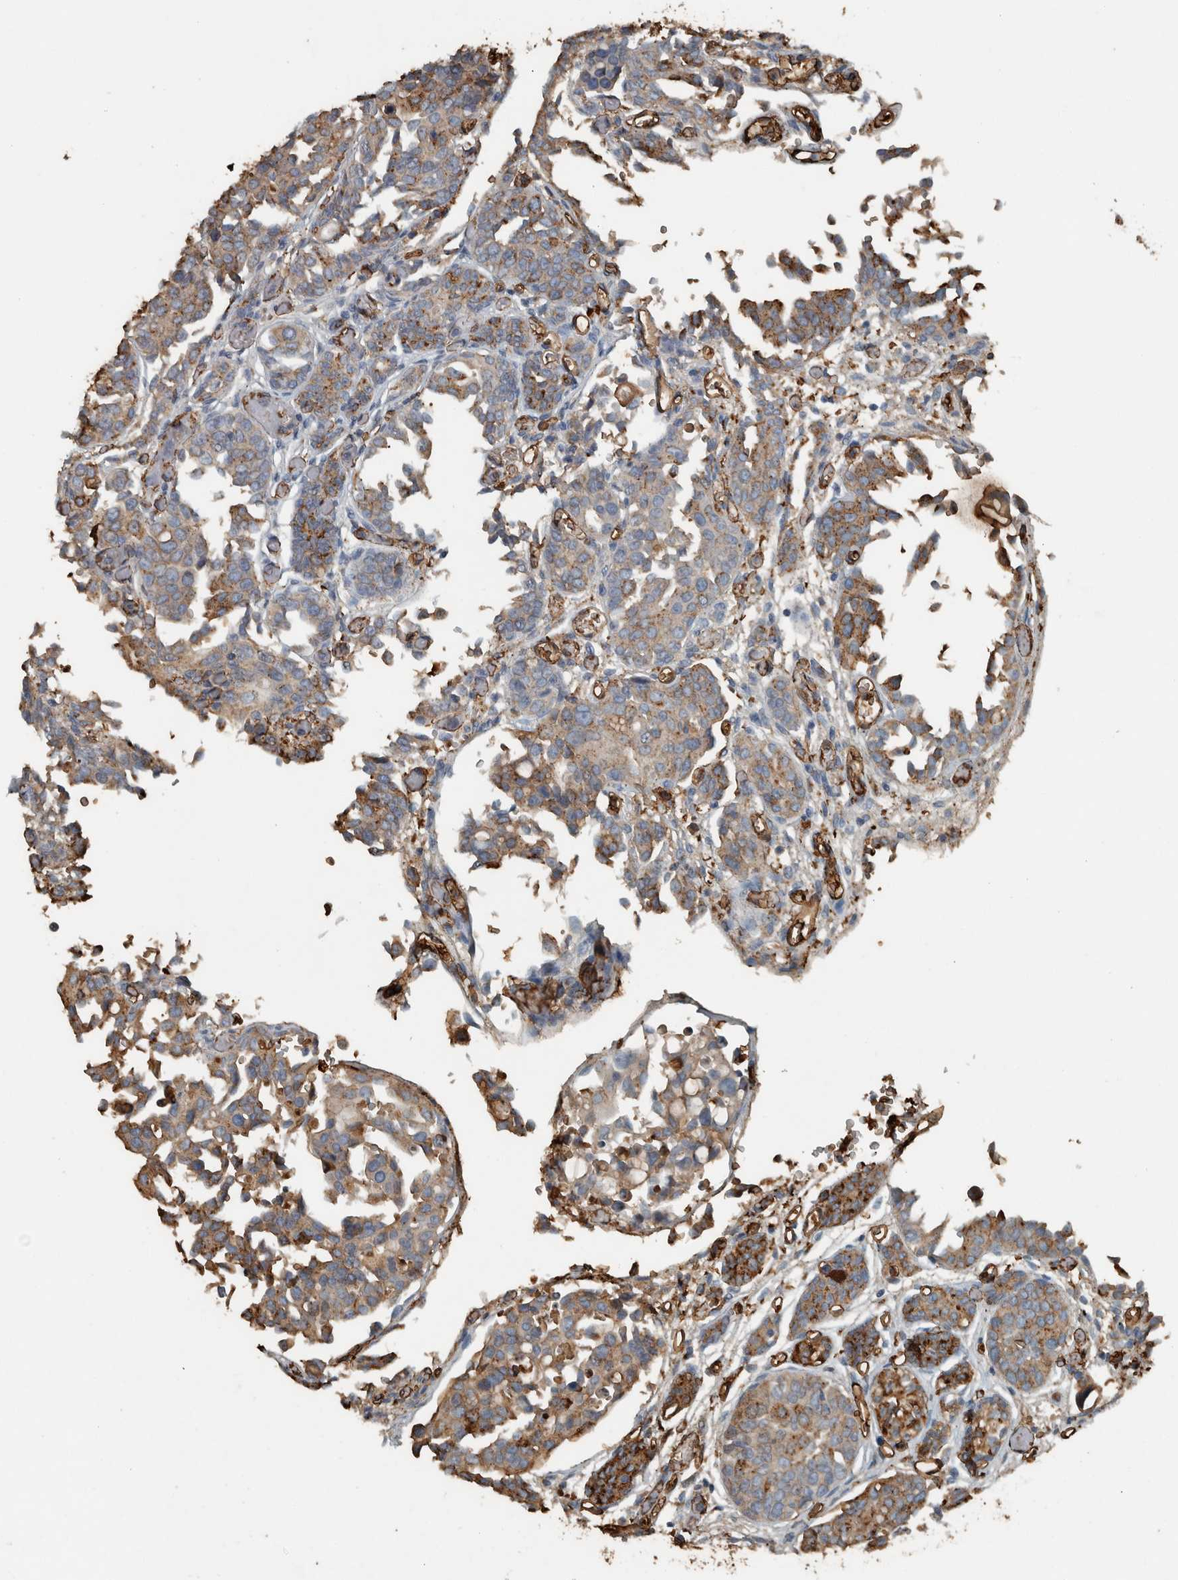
{"staining": {"intensity": "moderate", "quantity": ">75%", "location": "cytoplasmic/membranous"}, "tissue": "urothelial cancer", "cell_type": "Tumor cells", "image_type": "cancer", "snomed": [{"axis": "morphology", "description": "Urothelial carcinoma, High grade"}, {"axis": "topography", "description": "Urinary bladder"}], "caption": "Immunohistochemical staining of urothelial cancer shows medium levels of moderate cytoplasmic/membranous staining in about >75% of tumor cells.", "gene": "LBP", "patient": {"sex": "male", "age": 78}}